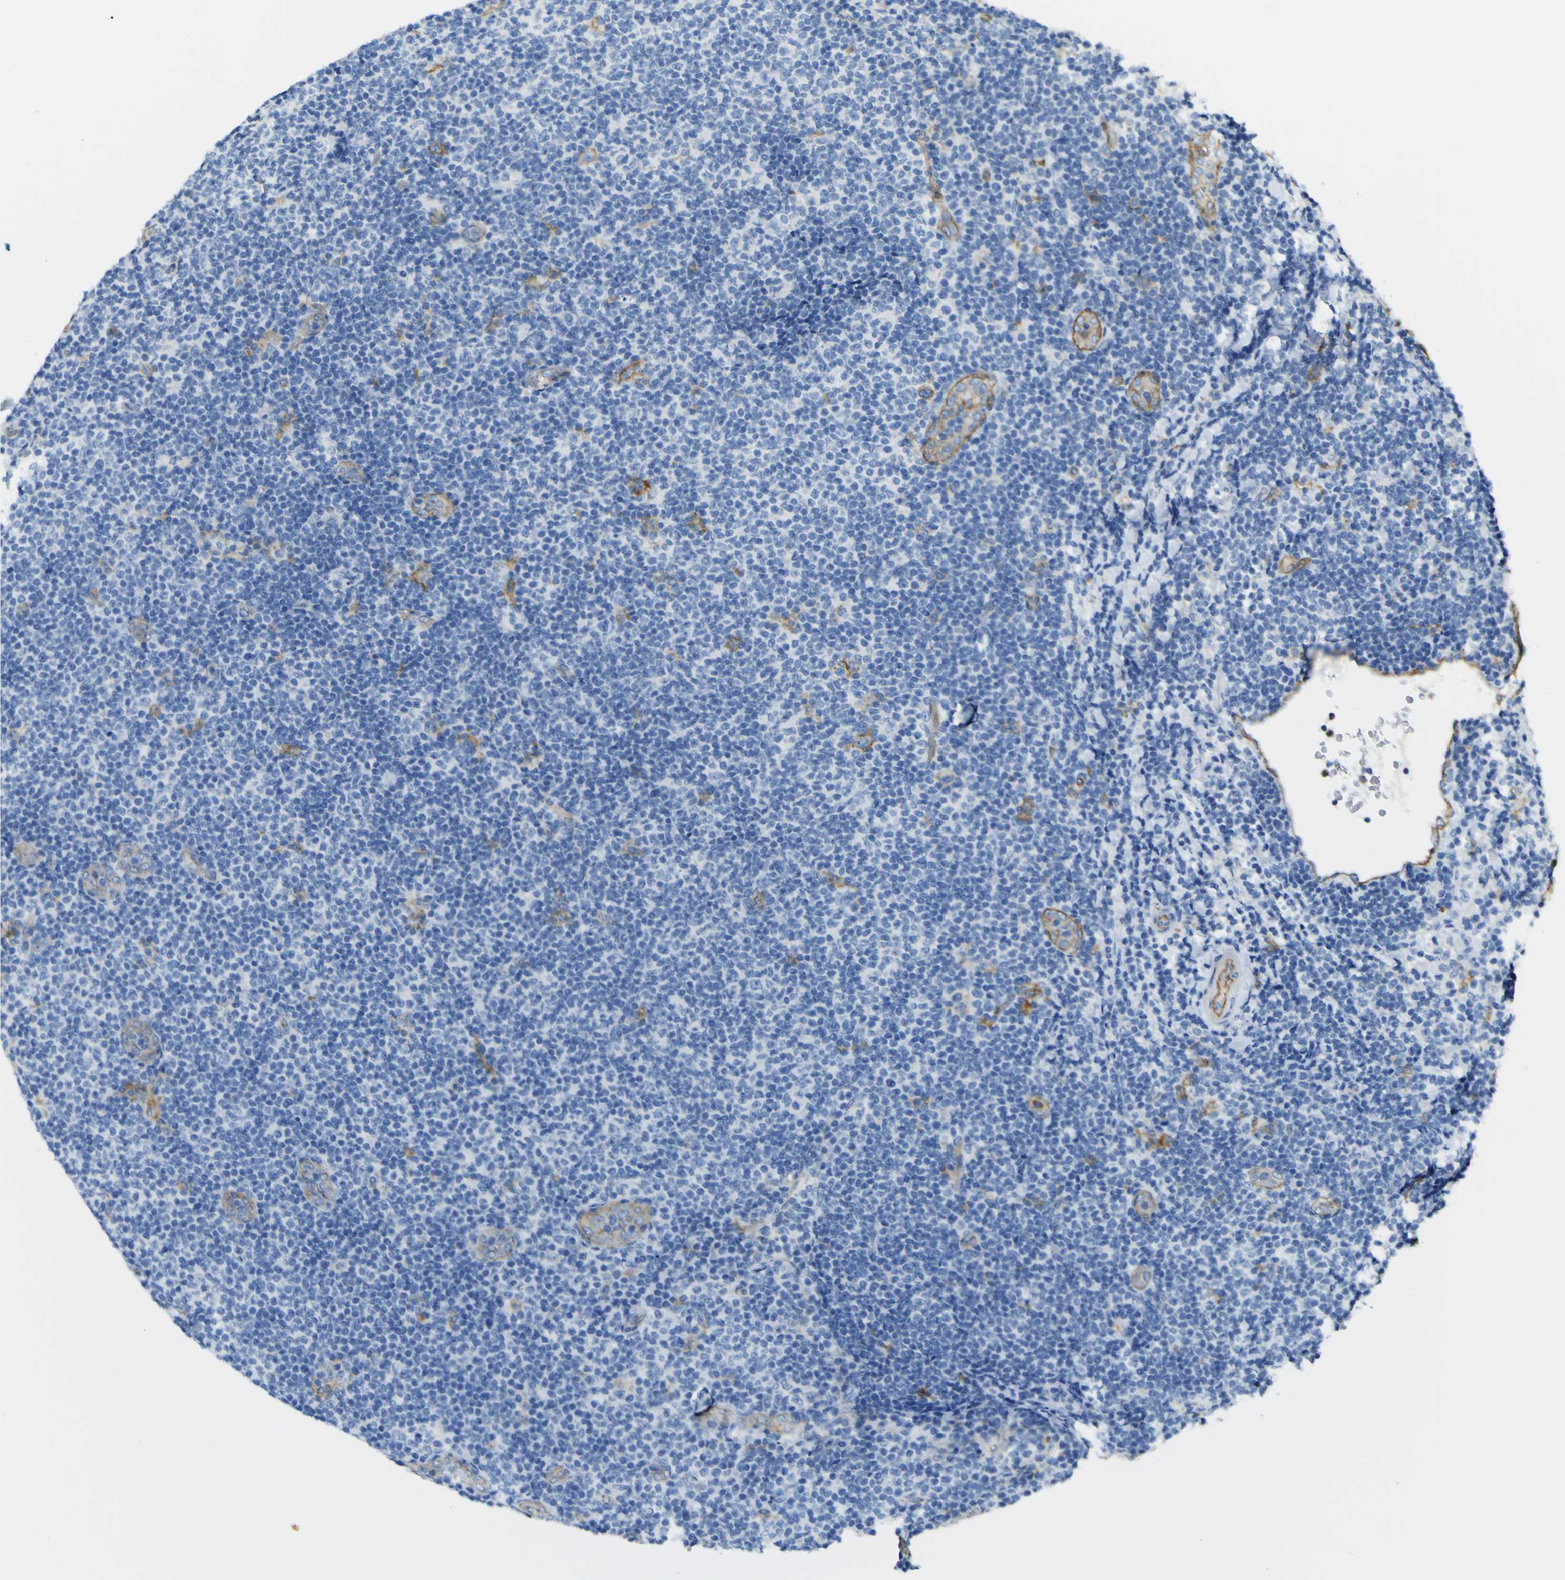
{"staining": {"intensity": "negative", "quantity": "none", "location": "none"}, "tissue": "lymphoma", "cell_type": "Tumor cells", "image_type": "cancer", "snomed": [{"axis": "morphology", "description": "Malignant lymphoma, non-Hodgkin's type, Low grade"}, {"axis": "topography", "description": "Lymph node"}], "caption": "There is no significant staining in tumor cells of malignant lymphoma, non-Hodgkin's type (low-grade).", "gene": "CD93", "patient": {"sex": "male", "age": 83}}